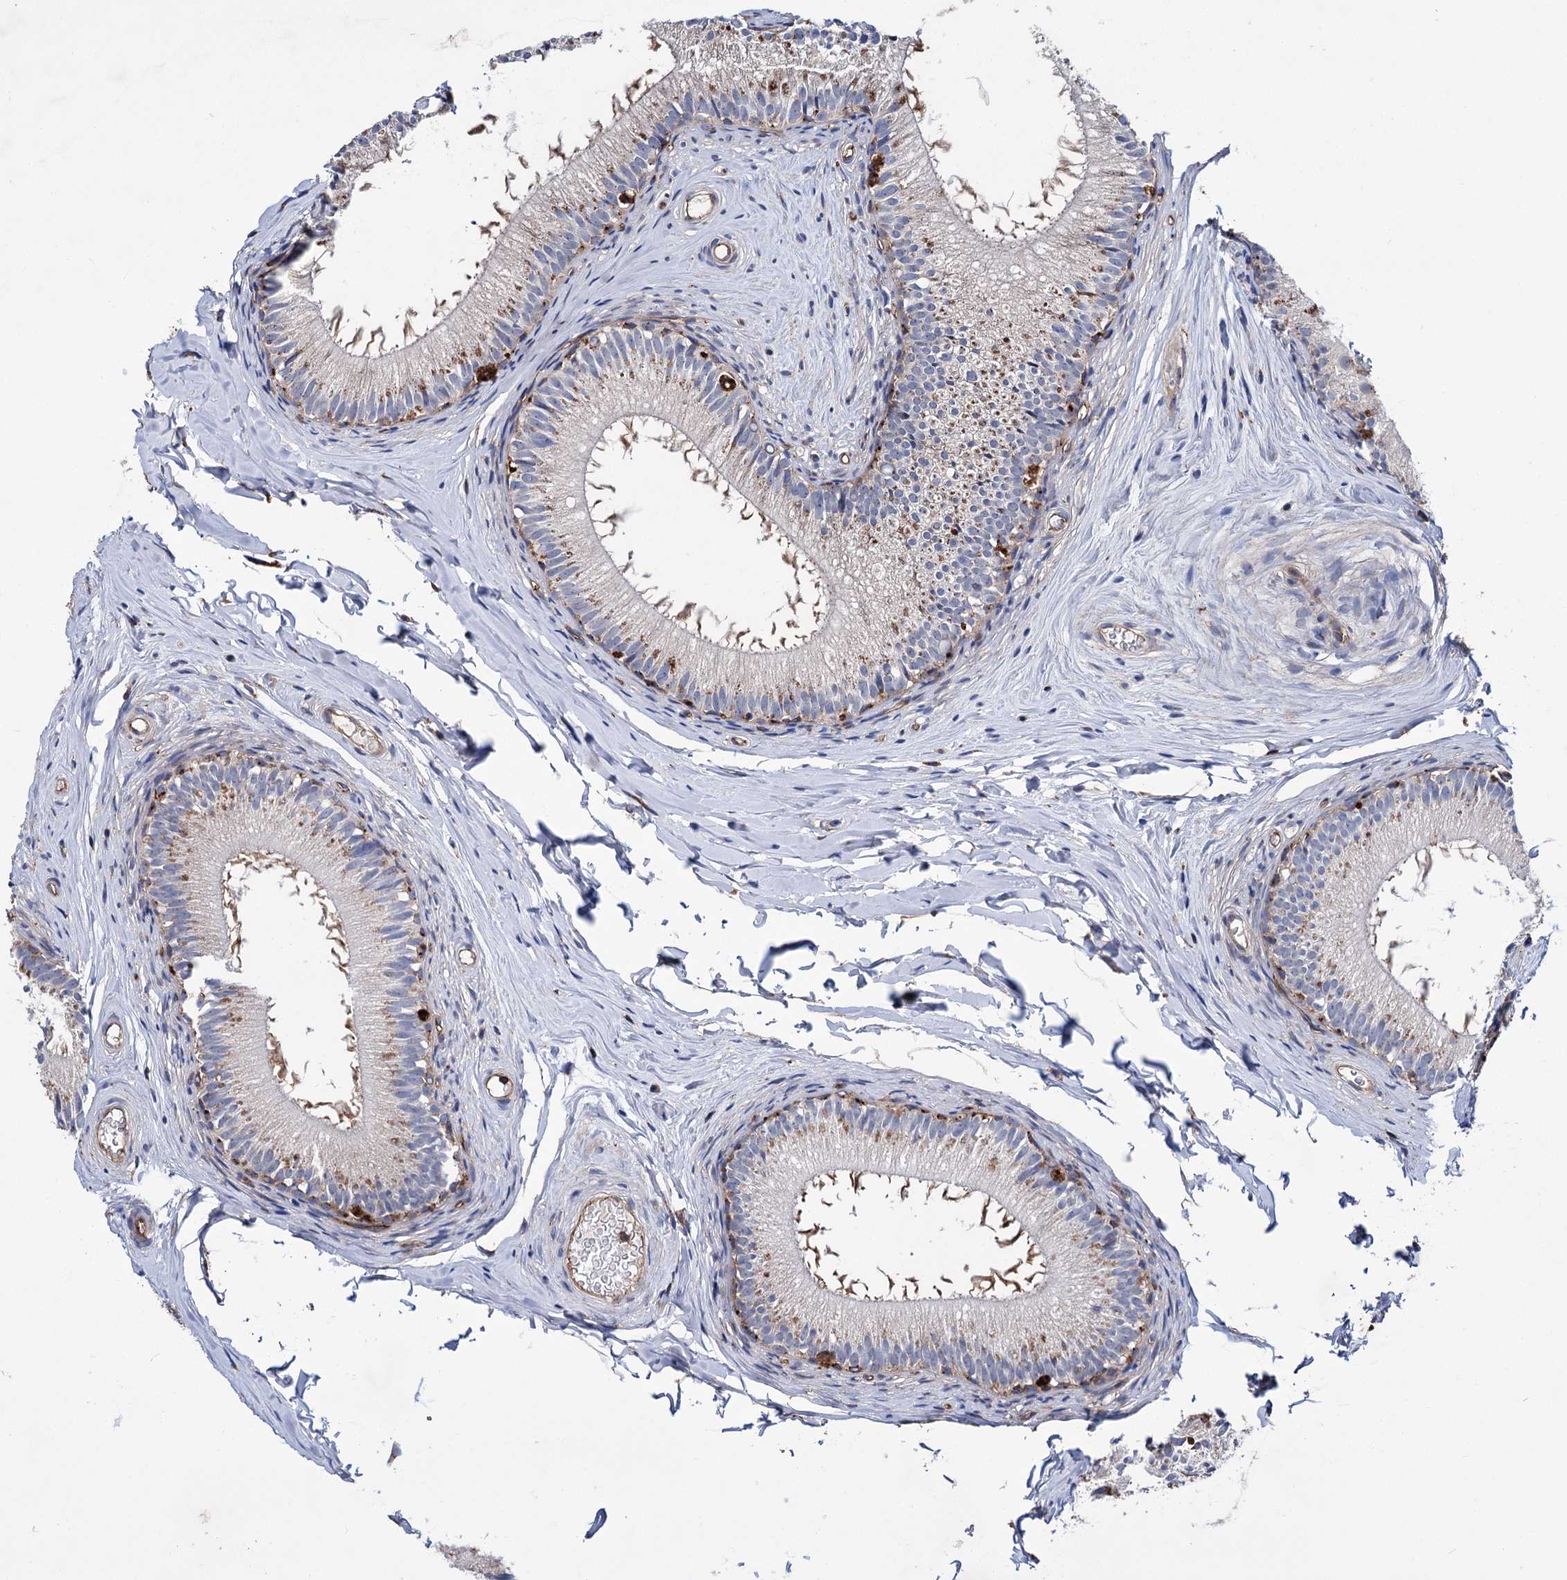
{"staining": {"intensity": "strong", "quantity": "<25%", "location": "cytoplasmic/membranous"}, "tissue": "epididymis", "cell_type": "Glandular cells", "image_type": "normal", "snomed": [{"axis": "morphology", "description": "Normal tissue, NOS"}, {"axis": "topography", "description": "Epididymis"}], "caption": "Protein staining exhibits strong cytoplasmic/membranous expression in approximately <25% of glandular cells in unremarkable epididymis. (Stains: DAB (3,3'-diaminobenzidine) in brown, nuclei in blue, Microscopy: brightfield microscopy at high magnification).", "gene": "SCPEP1", "patient": {"sex": "male", "age": 34}}